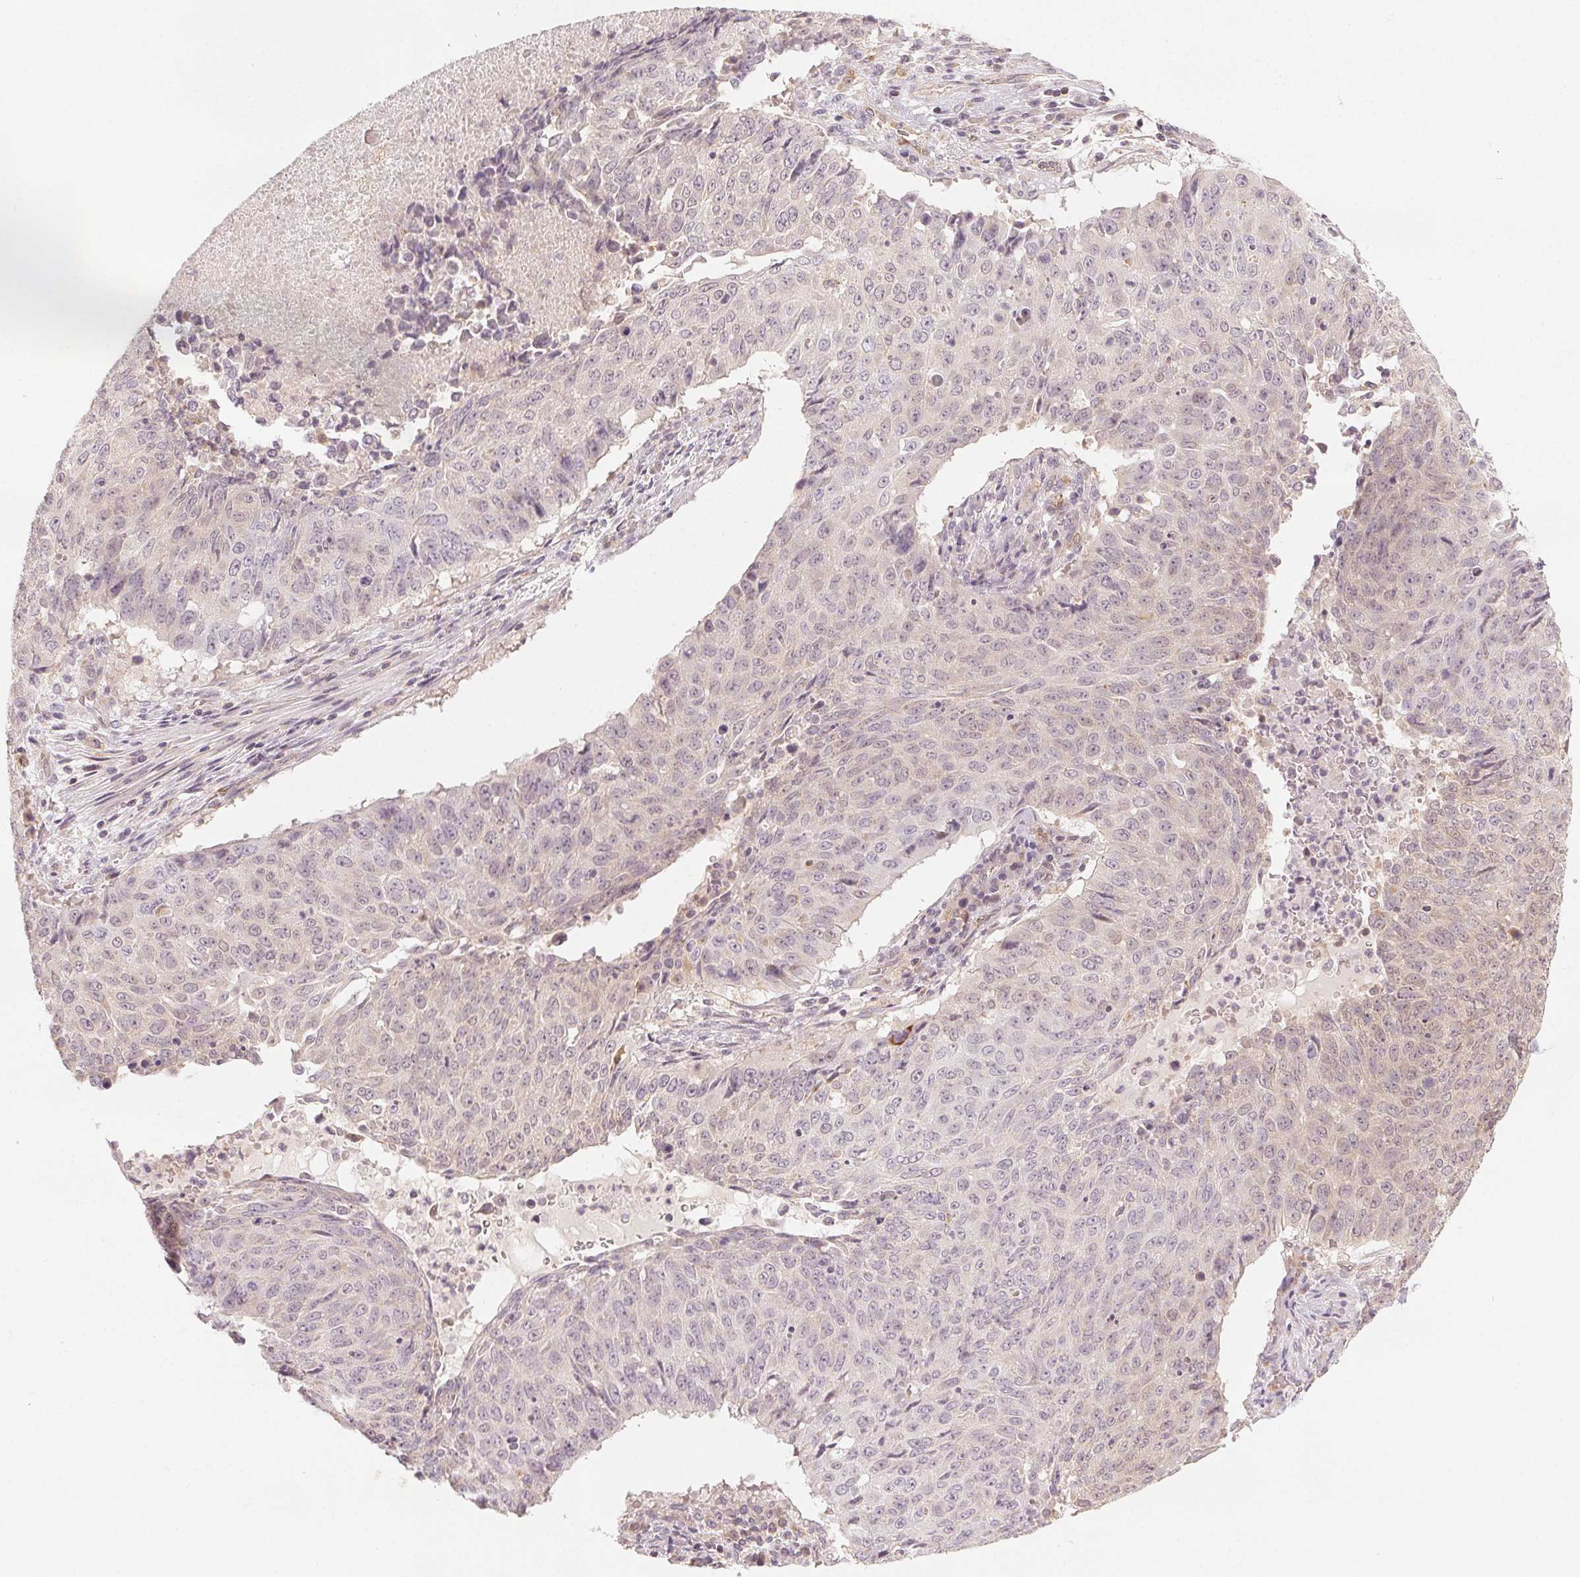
{"staining": {"intensity": "negative", "quantity": "none", "location": "none"}, "tissue": "lung cancer", "cell_type": "Tumor cells", "image_type": "cancer", "snomed": [{"axis": "morphology", "description": "Normal tissue, NOS"}, {"axis": "morphology", "description": "Squamous cell carcinoma, NOS"}, {"axis": "topography", "description": "Bronchus"}, {"axis": "topography", "description": "Lung"}], "caption": "This is an immunohistochemistry (IHC) photomicrograph of human lung squamous cell carcinoma. There is no positivity in tumor cells.", "gene": "NCOA4", "patient": {"sex": "male", "age": 64}}